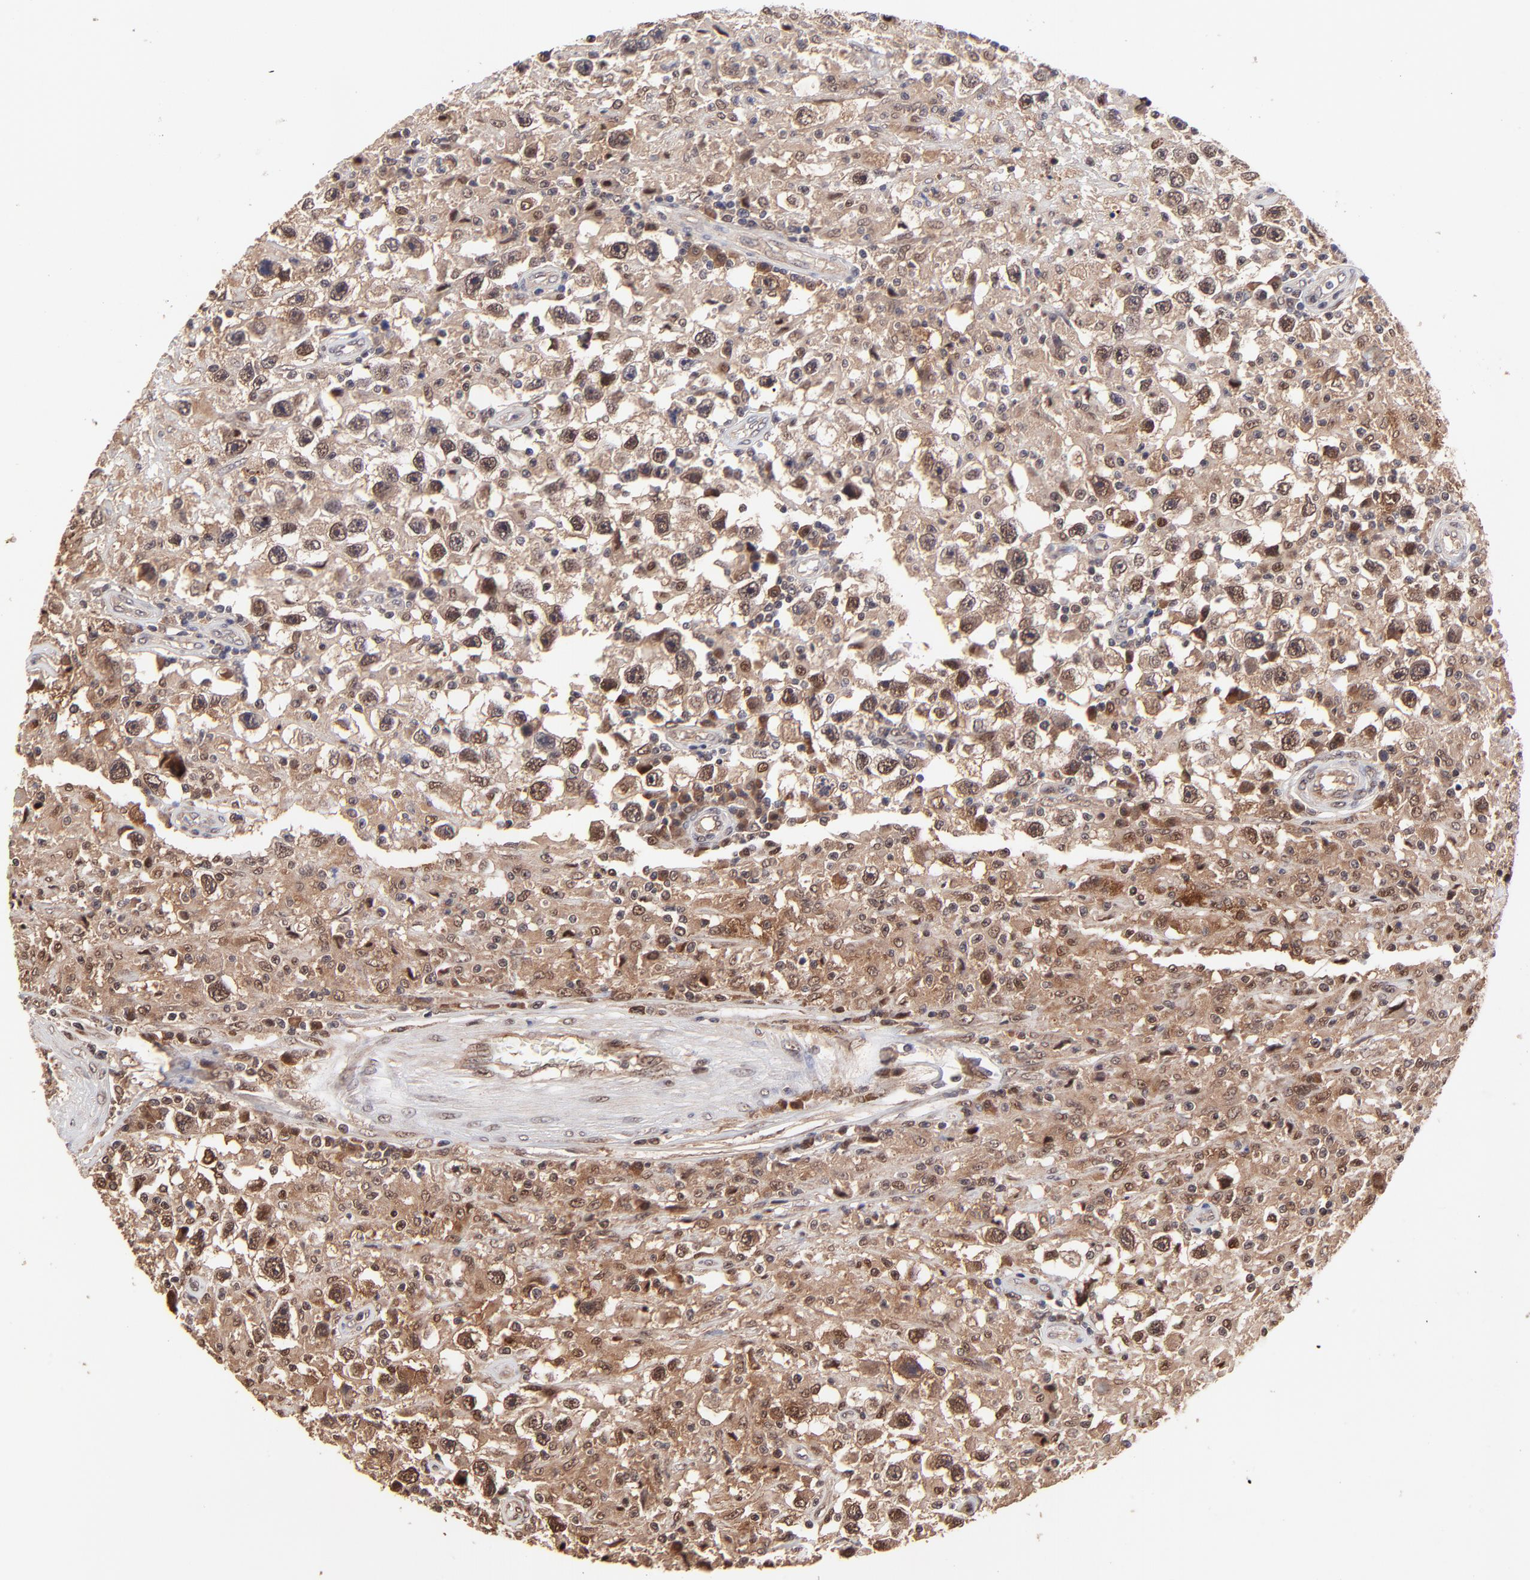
{"staining": {"intensity": "strong", "quantity": ">75%", "location": "cytoplasmic/membranous,nuclear"}, "tissue": "testis cancer", "cell_type": "Tumor cells", "image_type": "cancer", "snomed": [{"axis": "morphology", "description": "Seminoma, NOS"}, {"axis": "topography", "description": "Testis"}], "caption": "A histopathology image of seminoma (testis) stained for a protein reveals strong cytoplasmic/membranous and nuclear brown staining in tumor cells.", "gene": "PSMA6", "patient": {"sex": "male", "age": 34}}